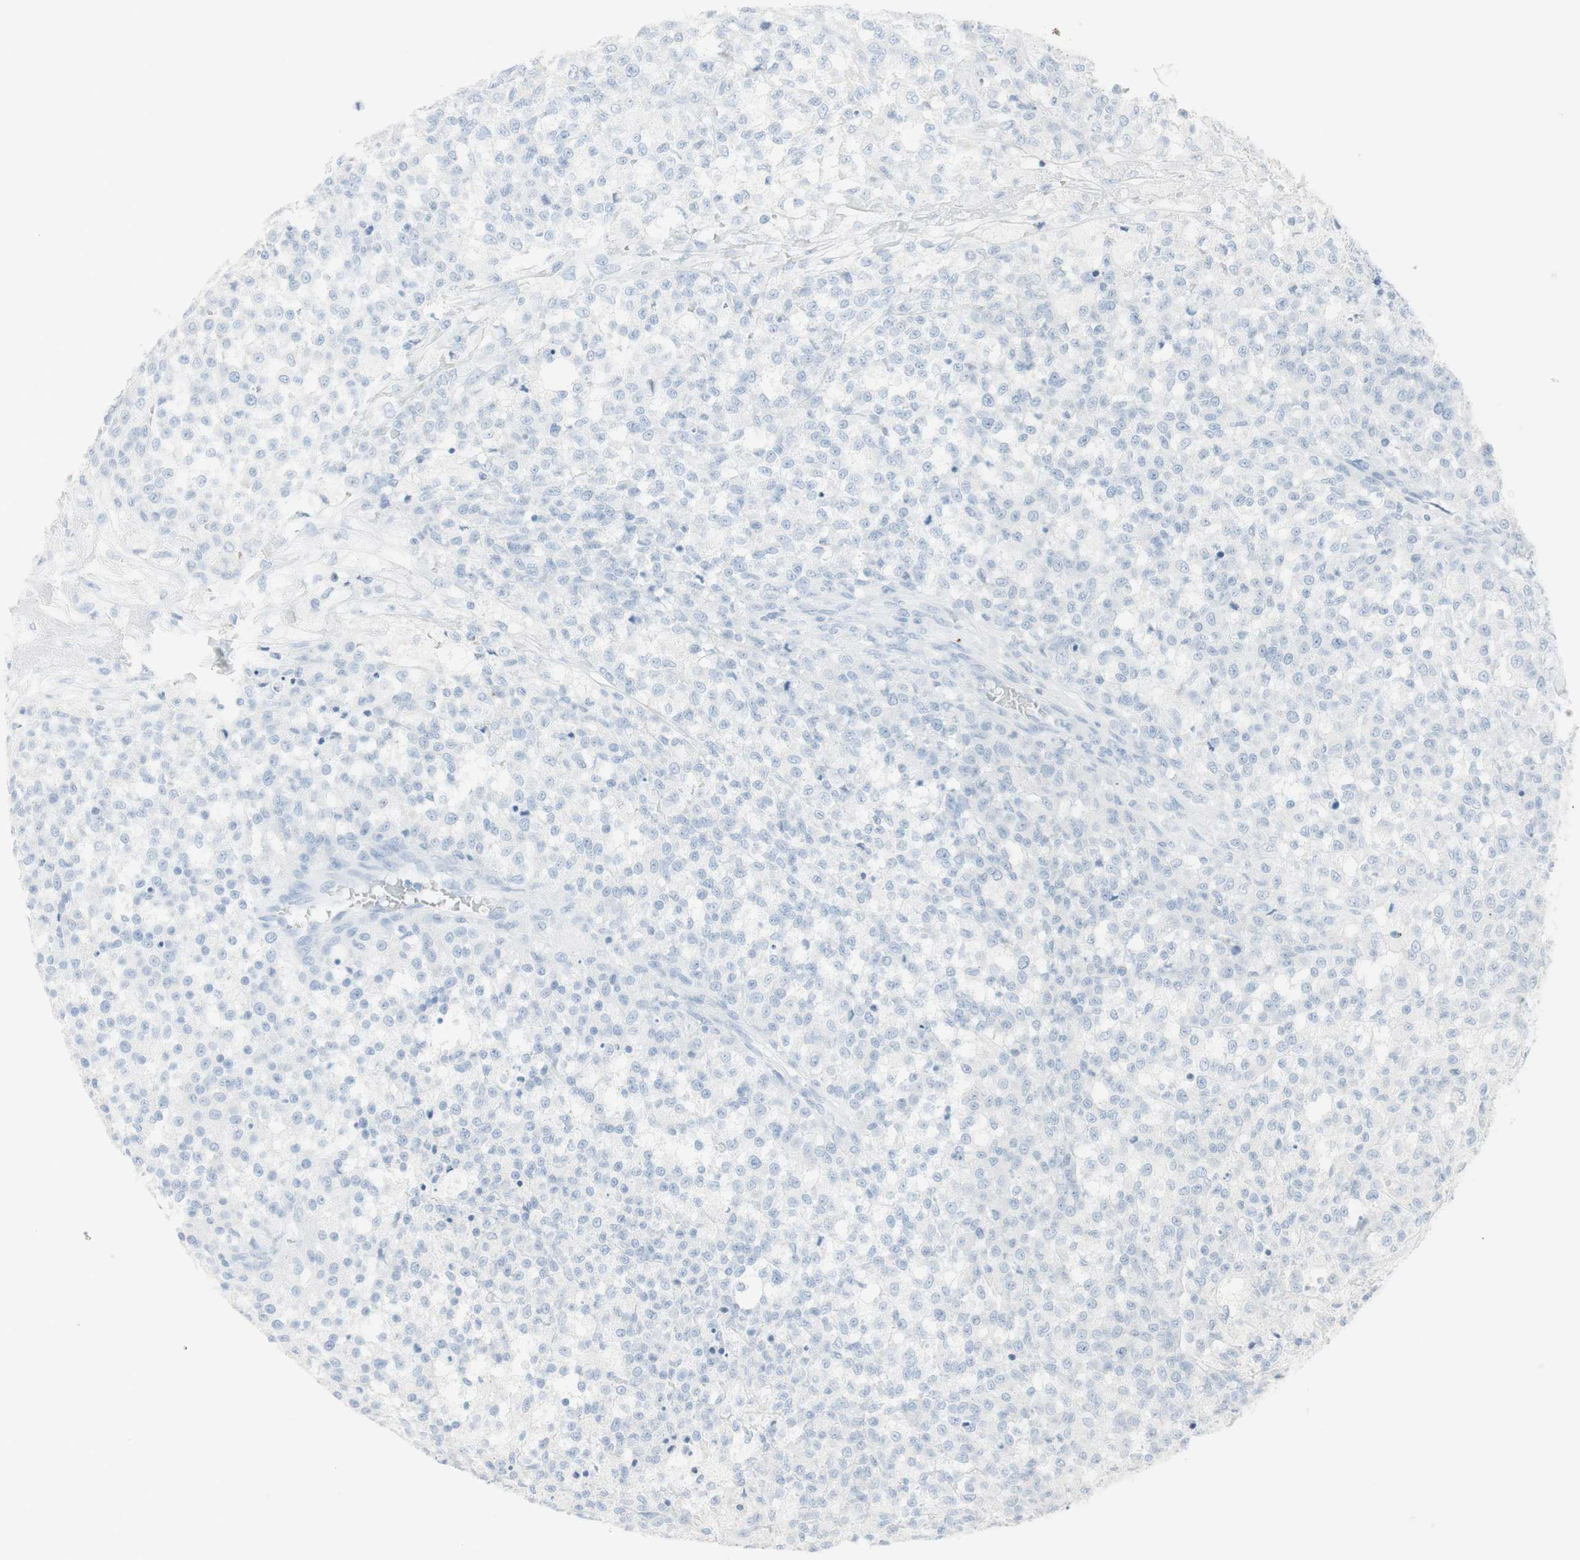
{"staining": {"intensity": "negative", "quantity": "none", "location": "none"}, "tissue": "testis cancer", "cell_type": "Tumor cells", "image_type": "cancer", "snomed": [{"axis": "morphology", "description": "Seminoma, NOS"}, {"axis": "topography", "description": "Testis"}], "caption": "Immunohistochemistry (IHC) micrograph of neoplastic tissue: testis cancer (seminoma) stained with DAB exhibits no significant protein expression in tumor cells. (DAB (3,3'-diaminobenzidine) IHC visualized using brightfield microscopy, high magnification).", "gene": "NAPSA", "patient": {"sex": "male", "age": 59}}